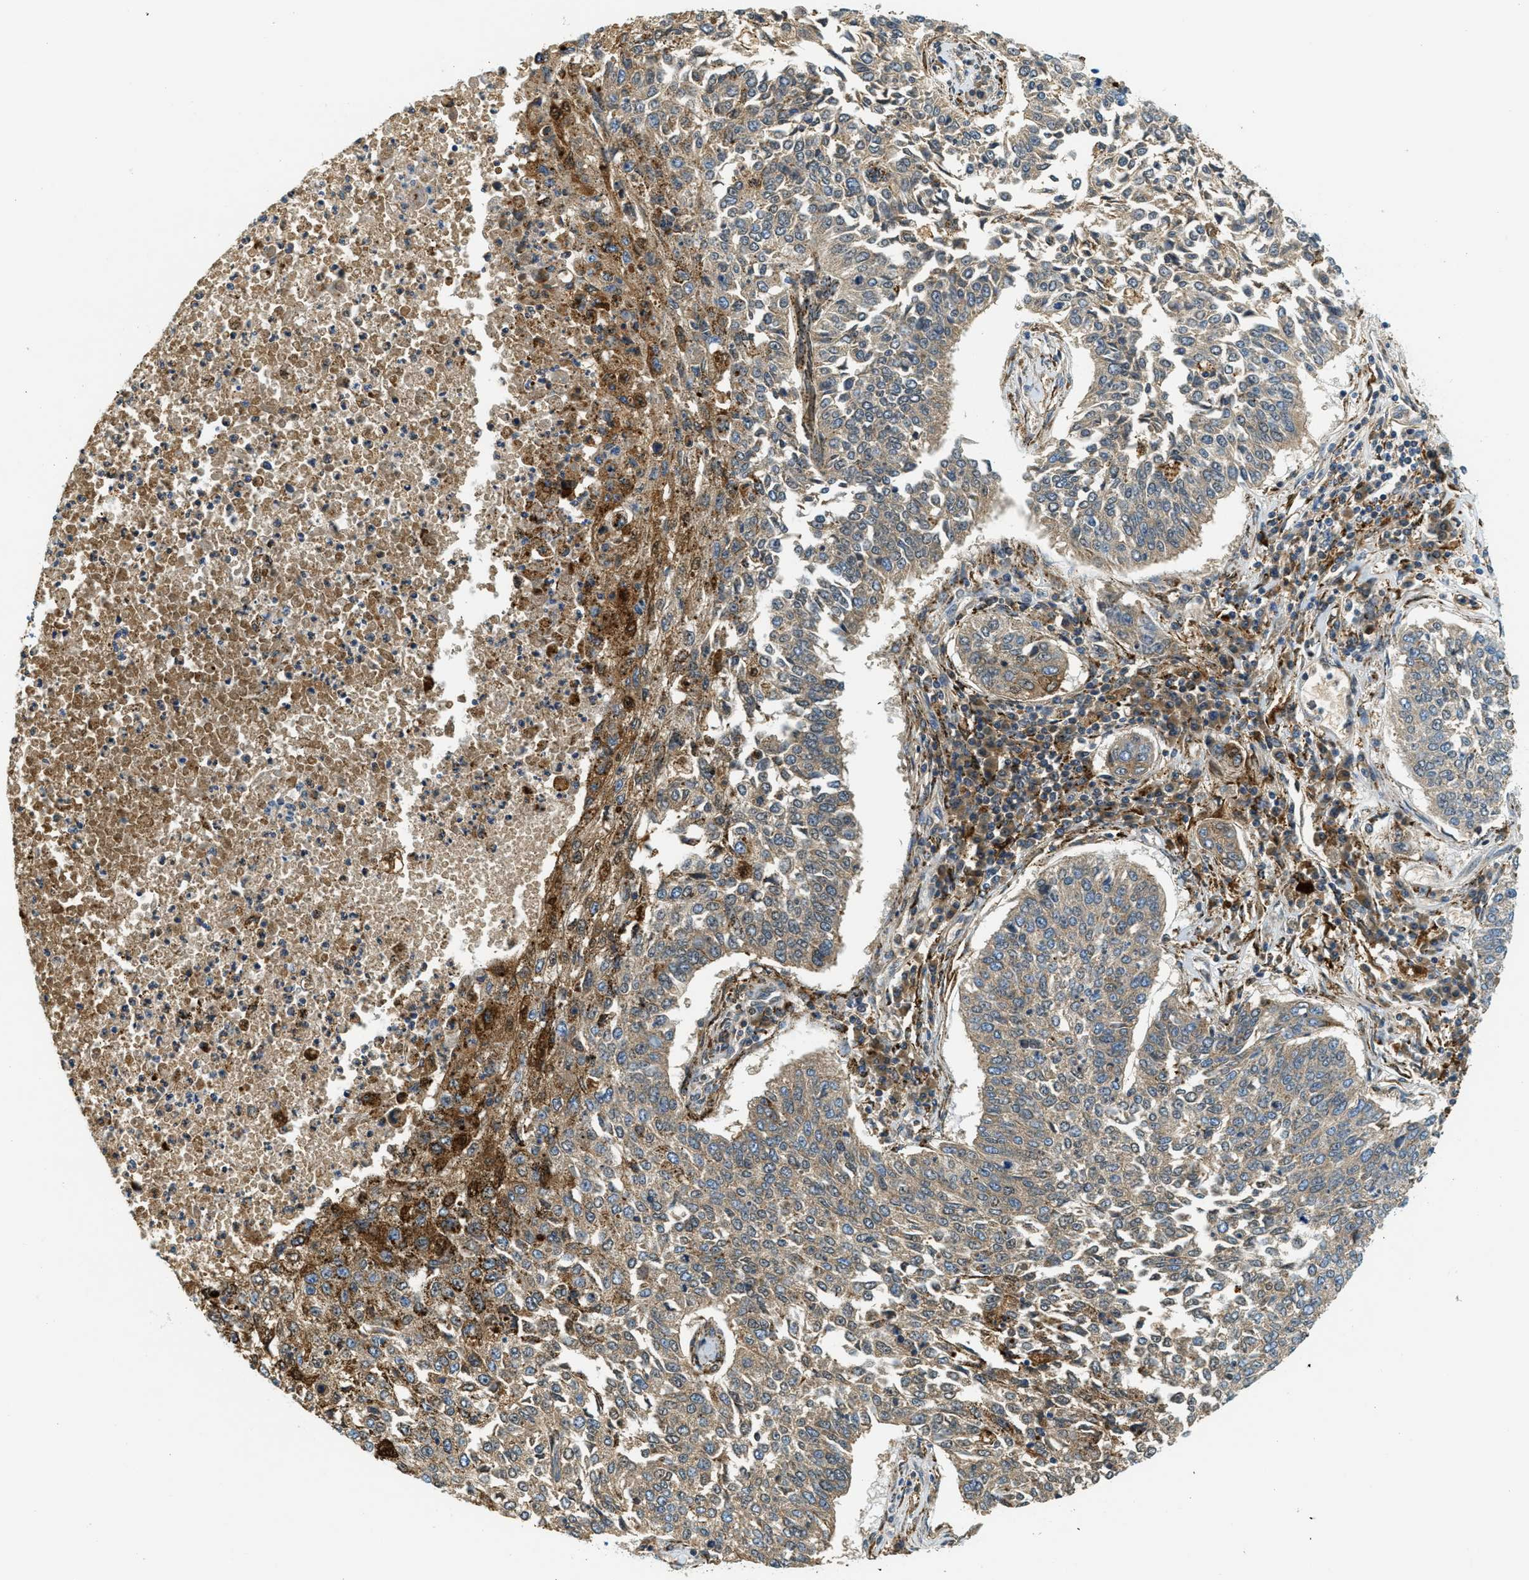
{"staining": {"intensity": "weak", "quantity": ">75%", "location": "cytoplasmic/membranous"}, "tissue": "lung cancer", "cell_type": "Tumor cells", "image_type": "cancer", "snomed": [{"axis": "morphology", "description": "Normal tissue, NOS"}, {"axis": "morphology", "description": "Squamous cell carcinoma, NOS"}, {"axis": "topography", "description": "Cartilage tissue"}, {"axis": "topography", "description": "Bronchus"}, {"axis": "topography", "description": "Lung"}], "caption": "Tumor cells show low levels of weak cytoplasmic/membranous positivity in about >75% of cells in human squamous cell carcinoma (lung). (Brightfield microscopy of DAB IHC at high magnification).", "gene": "HLCS", "patient": {"sex": "female", "age": 49}}